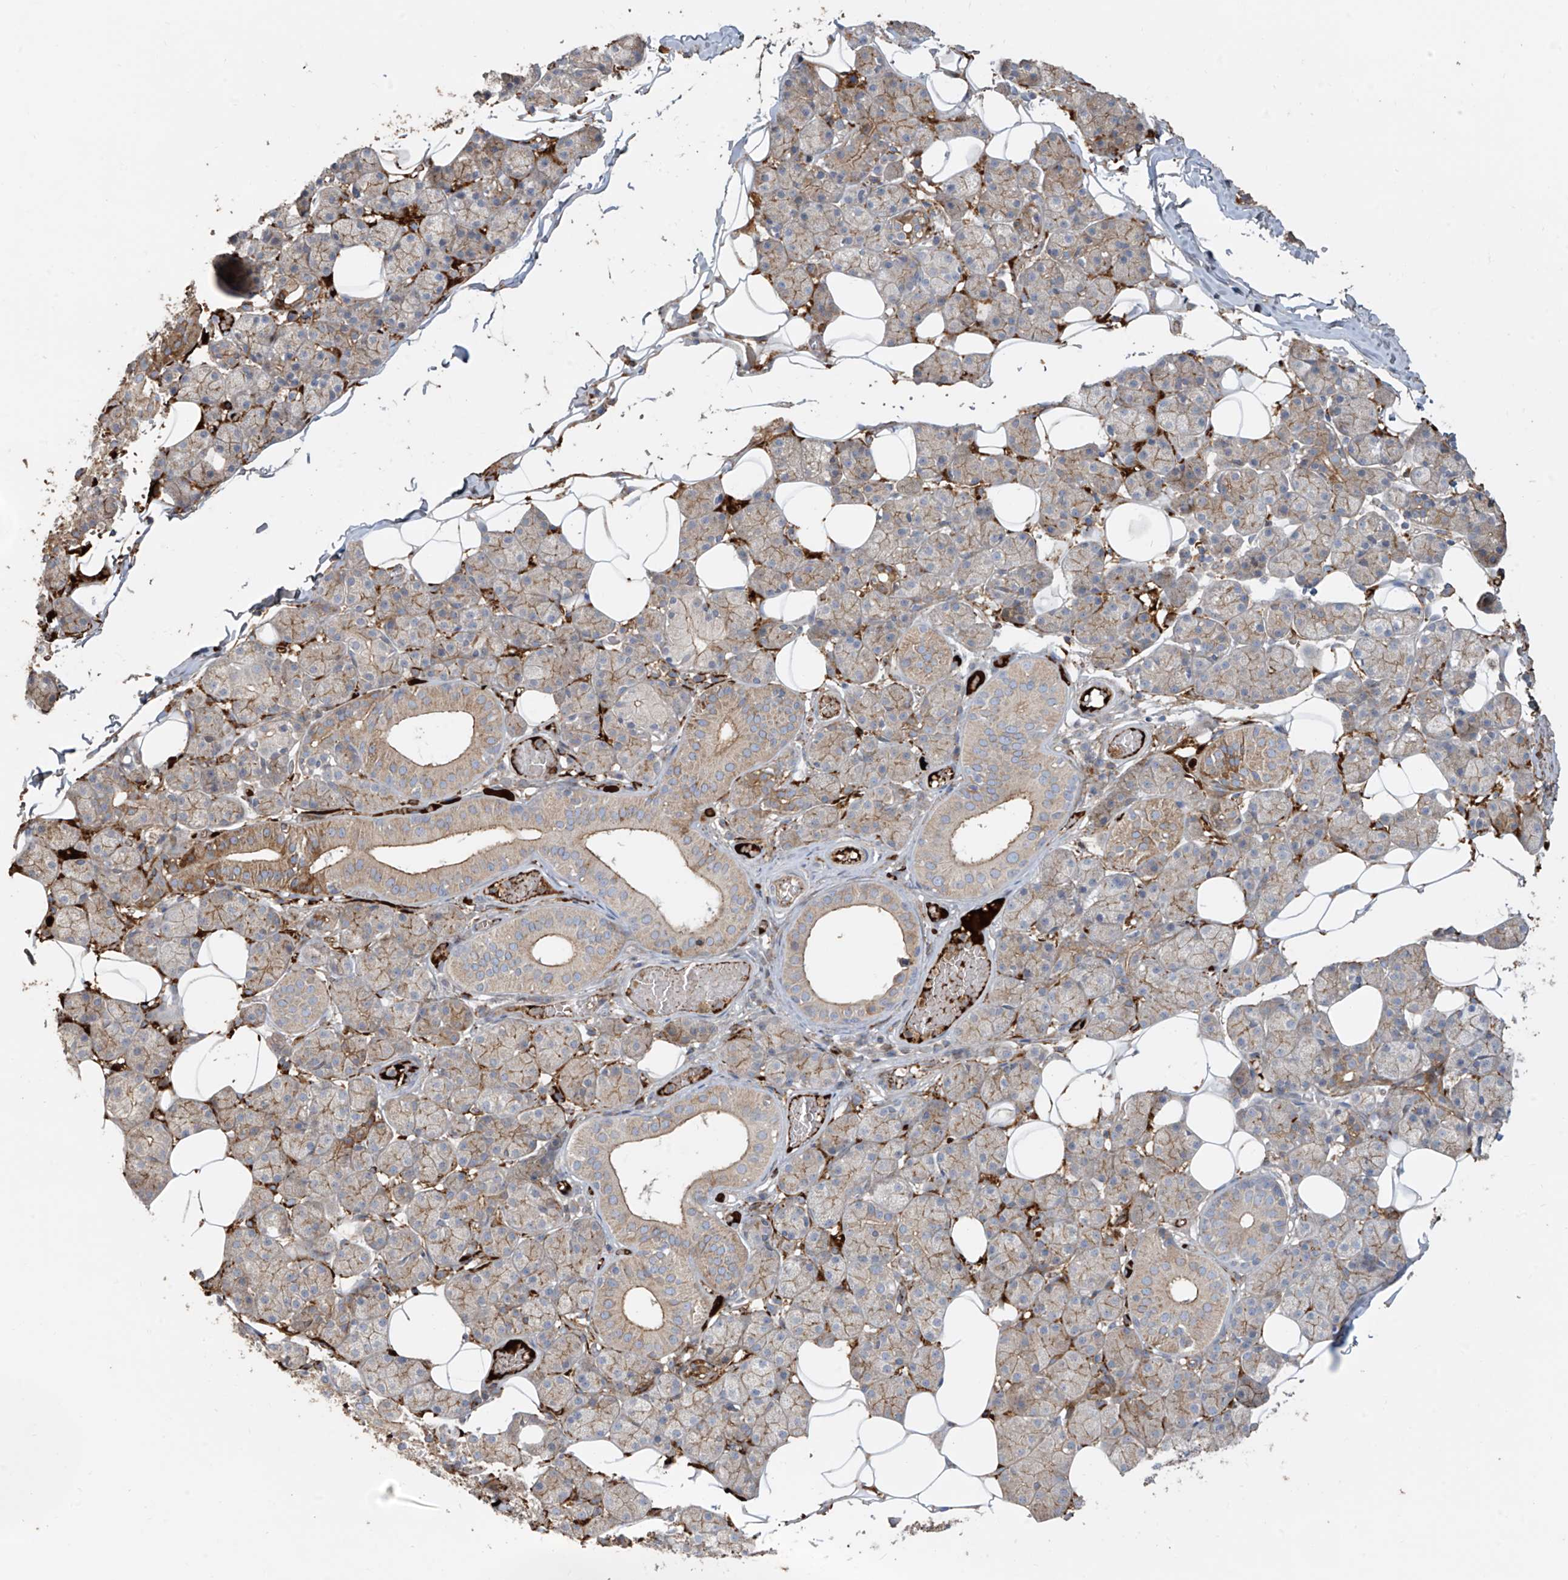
{"staining": {"intensity": "moderate", "quantity": "25%-75%", "location": "cytoplasmic/membranous"}, "tissue": "salivary gland", "cell_type": "Glandular cells", "image_type": "normal", "snomed": [{"axis": "morphology", "description": "Normal tissue, NOS"}, {"axis": "topography", "description": "Salivary gland"}], "caption": "A brown stain labels moderate cytoplasmic/membranous expression of a protein in glandular cells of normal human salivary gland. The staining was performed using DAB, with brown indicating positive protein expression. Nuclei are stained blue with hematoxylin.", "gene": "ABTB1", "patient": {"sex": "female", "age": 33}}